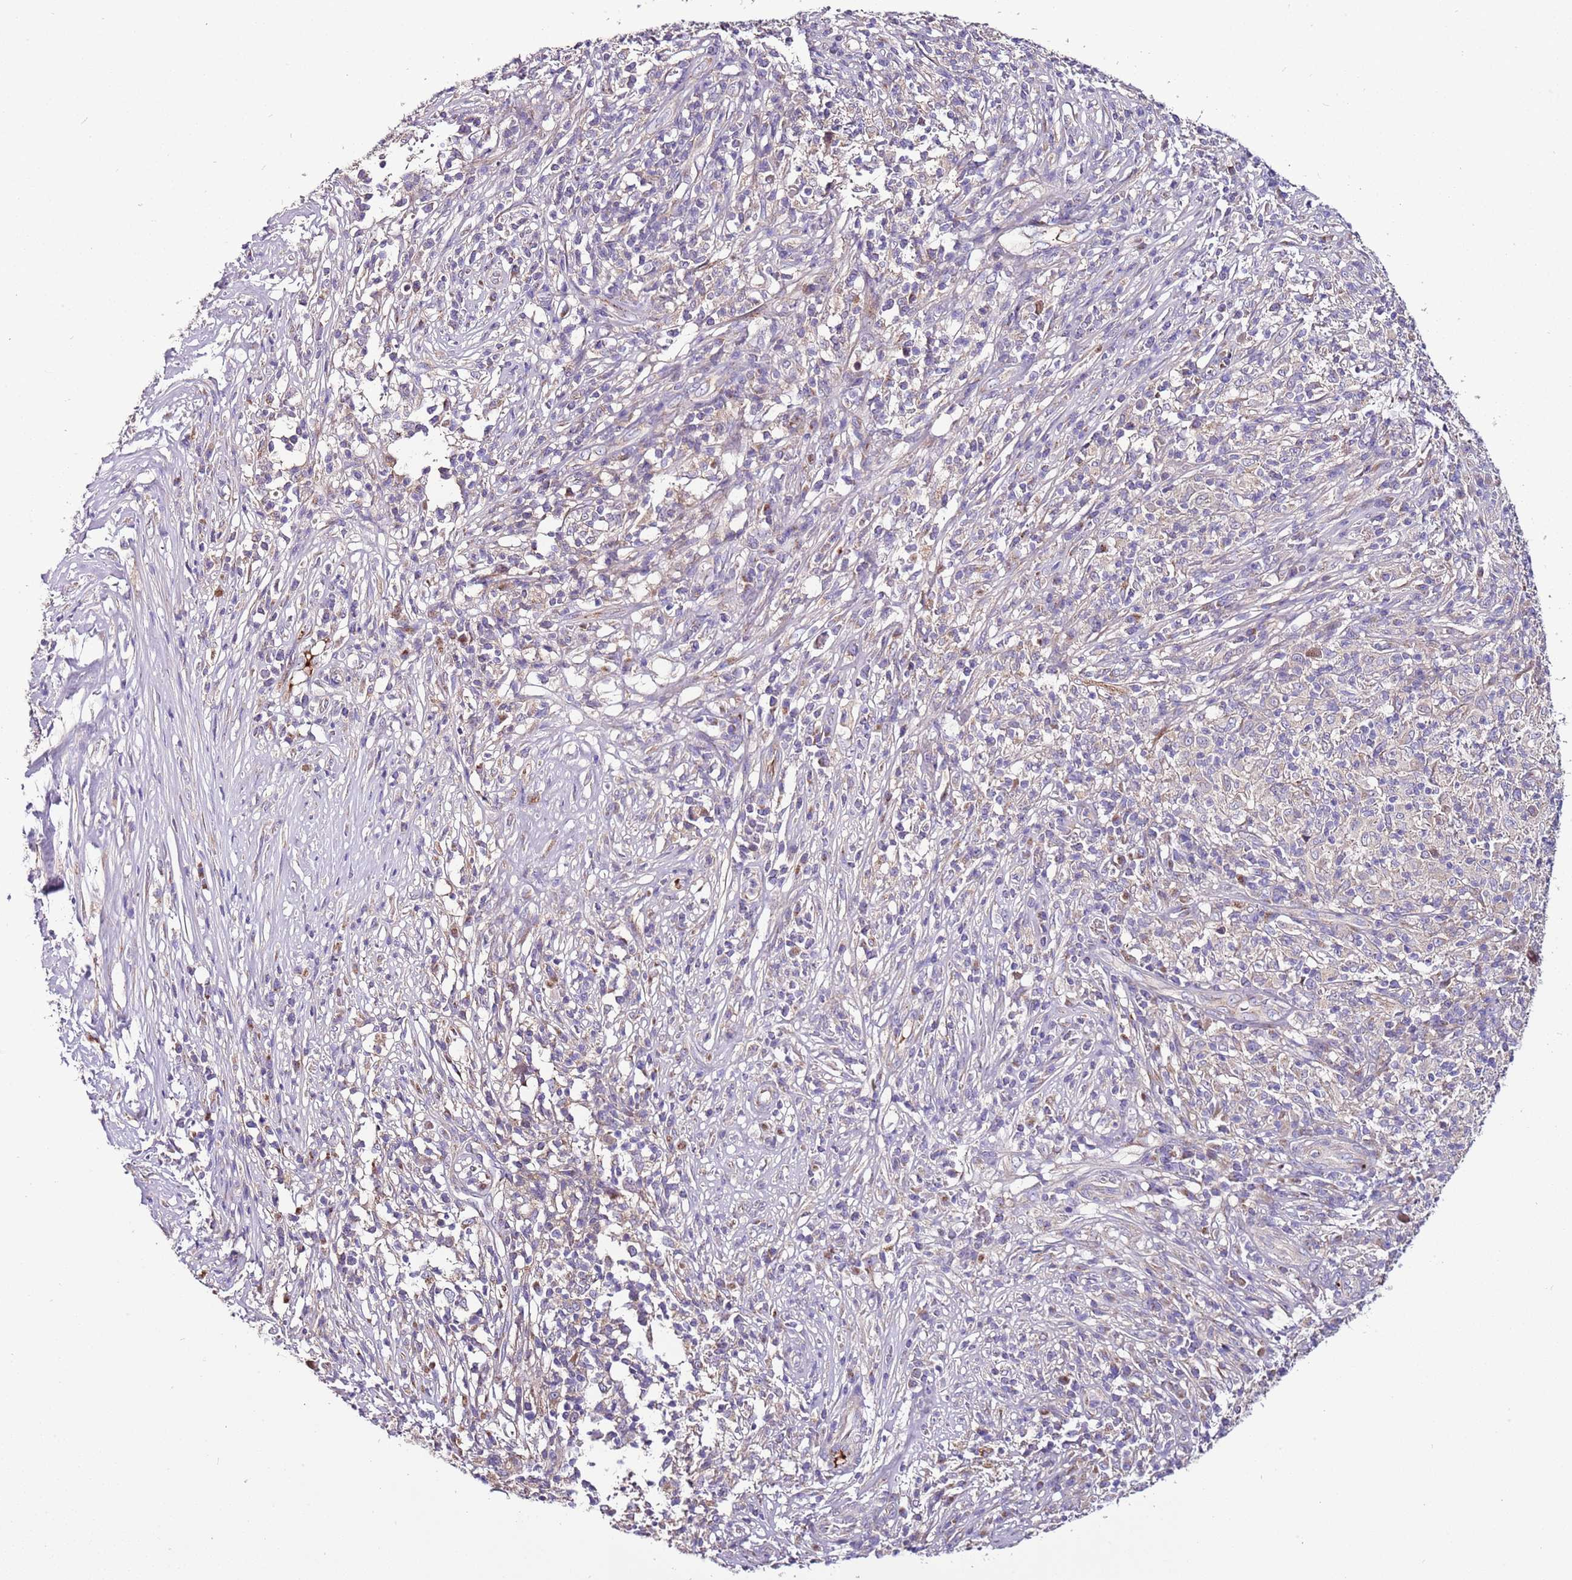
{"staining": {"intensity": "negative", "quantity": "none", "location": "none"}, "tissue": "melanoma", "cell_type": "Tumor cells", "image_type": "cancer", "snomed": [{"axis": "morphology", "description": "Malignant melanoma, NOS"}, {"axis": "topography", "description": "Skin"}], "caption": "A micrograph of human malignant melanoma is negative for staining in tumor cells.", "gene": "FAM20A", "patient": {"sex": "male", "age": 66}}